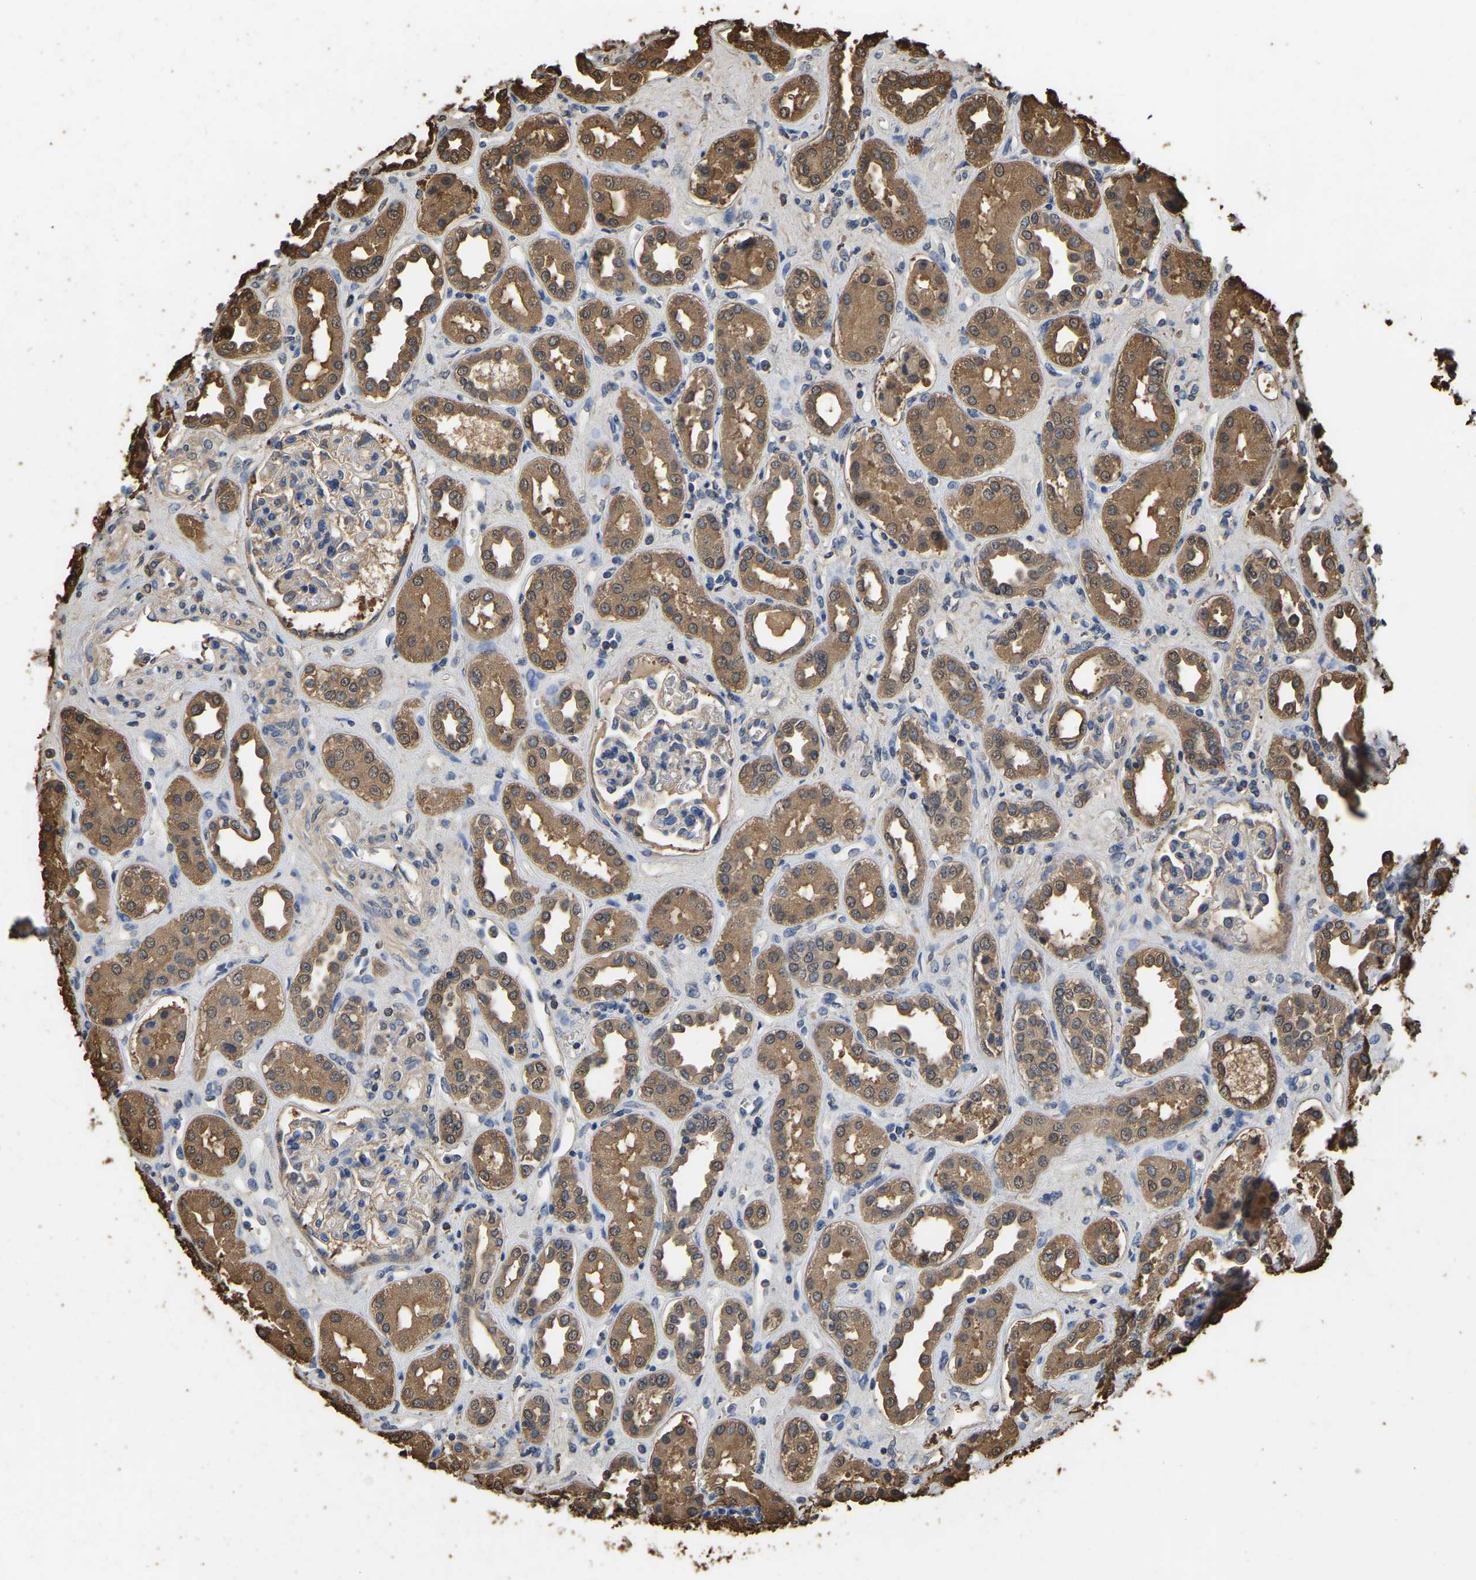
{"staining": {"intensity": "moderate", "quantity": "<25%", "location": "cytoplasmic/membranous"}, "tissue": "kidney", "cell_type": "Cells in glomeruli", "image_type": "normal", "snomed": [{"axis": "morphology", "description": "Normal tissue, NOS"}, {"axis": "topography", "description": "Kidney"}], "caption": "A brown stain shows moderate cytoplasmic/membranous positivity of a protein in cells in glomeruli of unremarkable kidney. (Stains: DAB in brown, nuclei in blue, Microscopy: brightfield microscopy at high magnification).", "gene": "LDHB", "patient": {"sex": "male", "age": 59}}